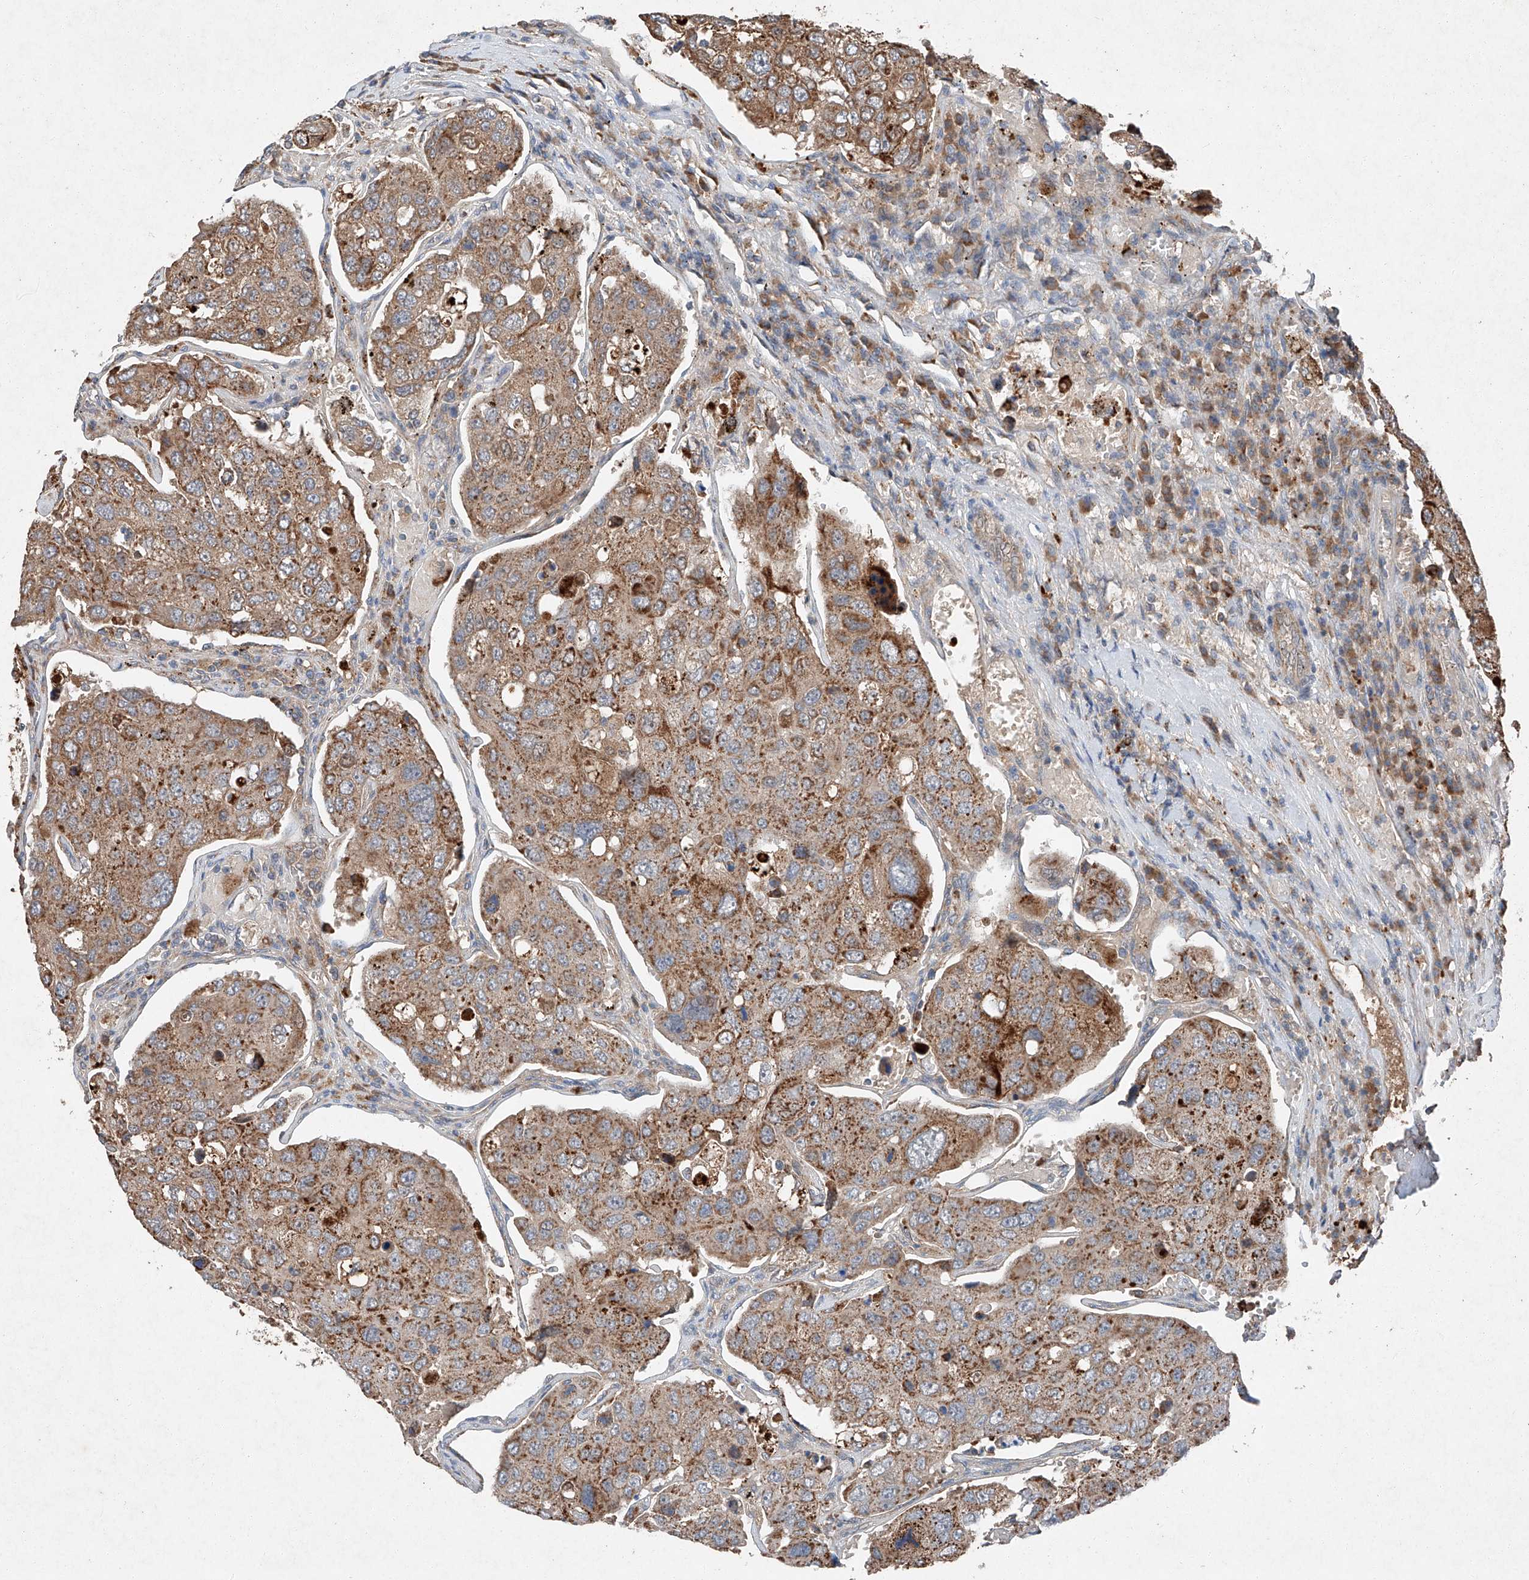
{"staining": {"intensity": "moderate", "quantity": ">75%", "location": "cytoplasmic/membranous"}, "tissue": "urothelial cancer", "cell_type": "Tumor cells", "image_type": "cancer", "snomed": [{"axis": "morphology", "description": "Urothelial carcinoma, High grade"}, {"axis": "topography", "description": "Lymph node"}, {"axis": "topography", "description": "Urinary bladder"}], "caption": "Protein staining of urothelial carcinoma (high-grade) tissue shows moderate cytoplasmic/membranous expression in approximately >75% of tumor cells.", "gene": "RUSC1", "patient": {"sex": "male", "age": 51}}